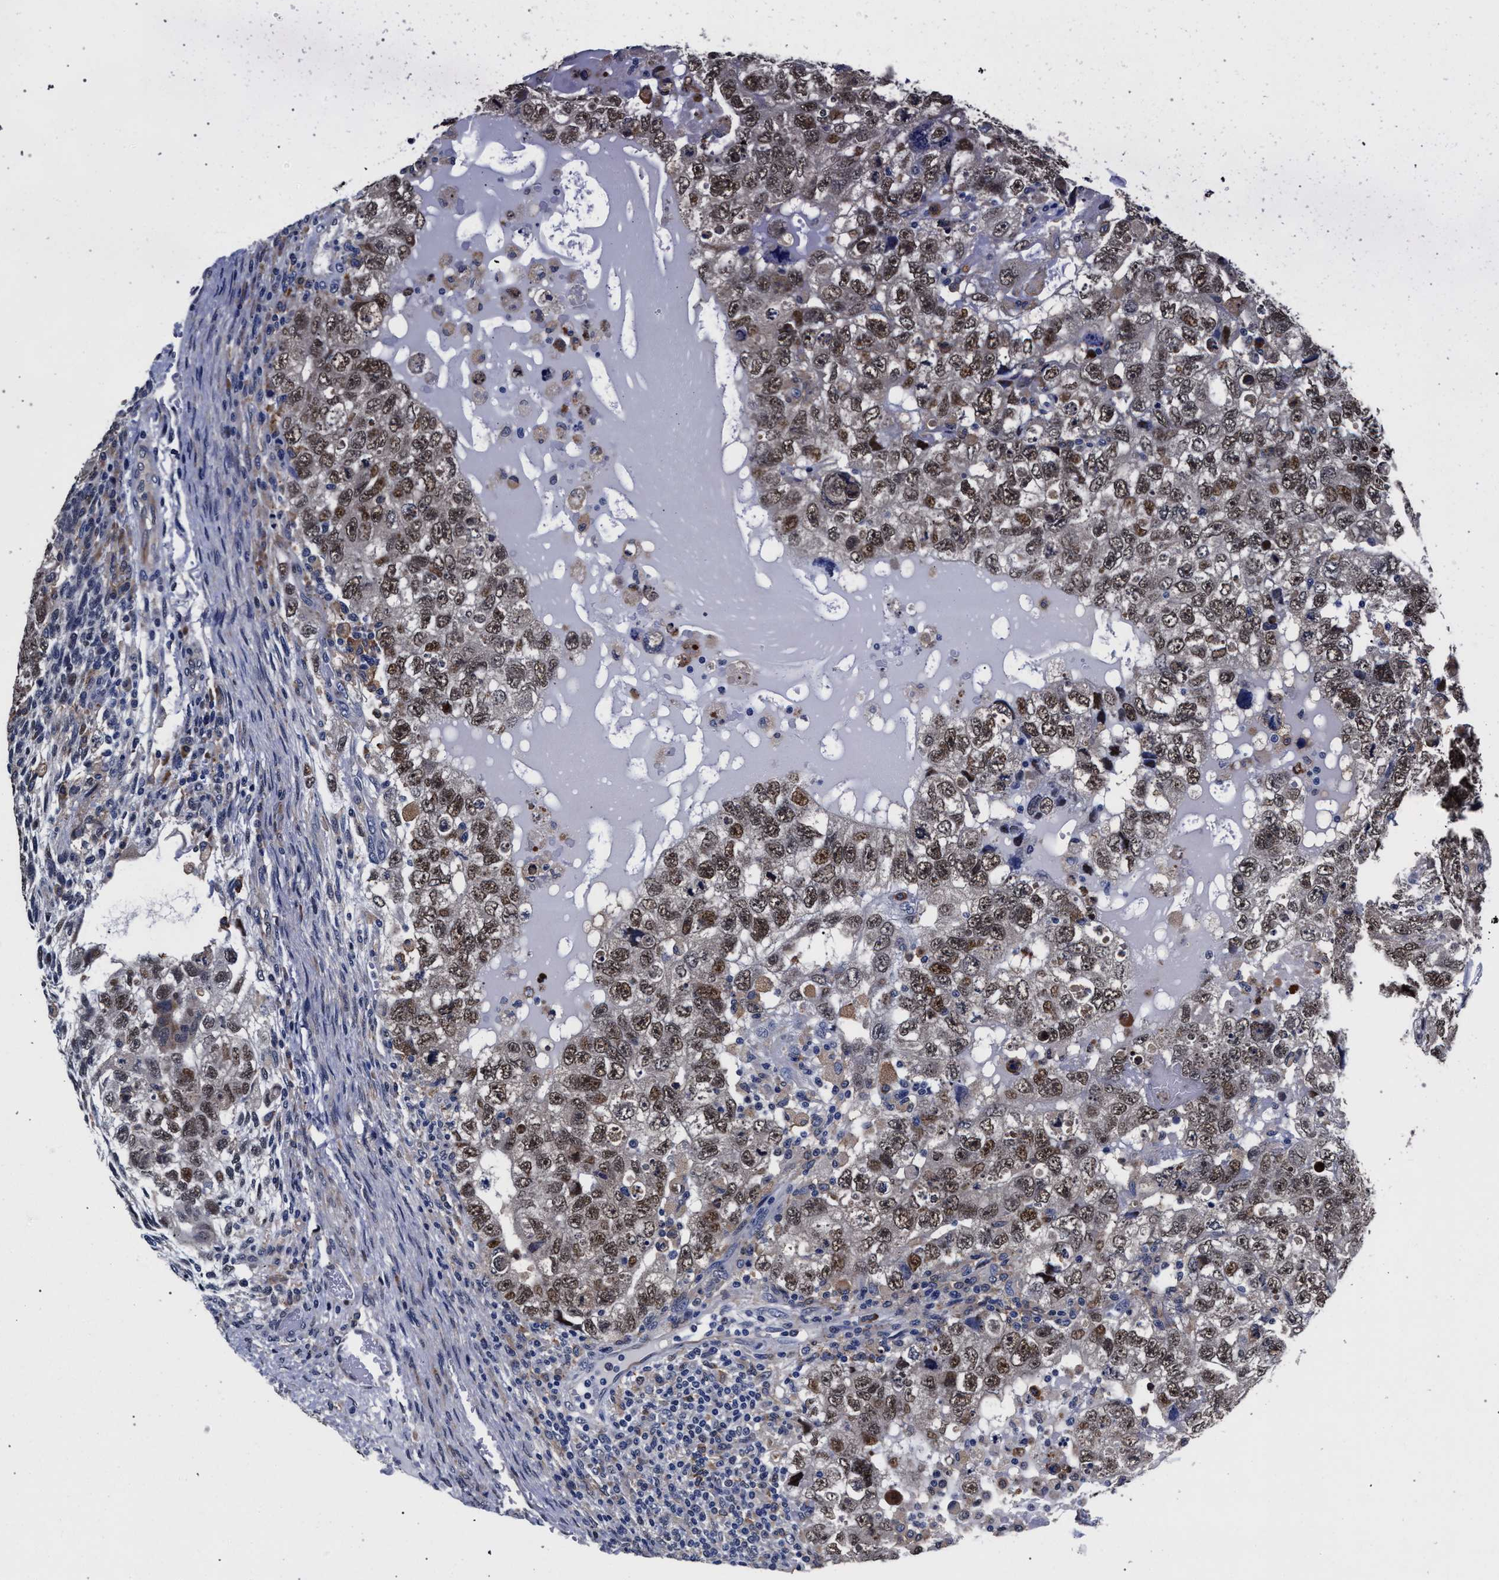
{"staining": {"intensity": "moderate", "quantity": ">75%", "location": "nuclear"}, "tissue": "testis cancer", "cell_type": "Tumor cells", "image_type": "cancer", "snomed": [{"axis": "morphology", "description": "Carcinoma, Embryonal, NOS"}, {"axis": "topography", "description": "Testis"}], "caption": "Protein analysis of testis cancer tissue displays moderate nuclear expression in approximately >75% of tumor cells. The protein of interest is stained brown, and the nuclei are stained in blue (DAB IHC with brightfield microscopy, high magnification).", "gene": "ZNF462", "patient": {"sex": "male", "age": 36}}